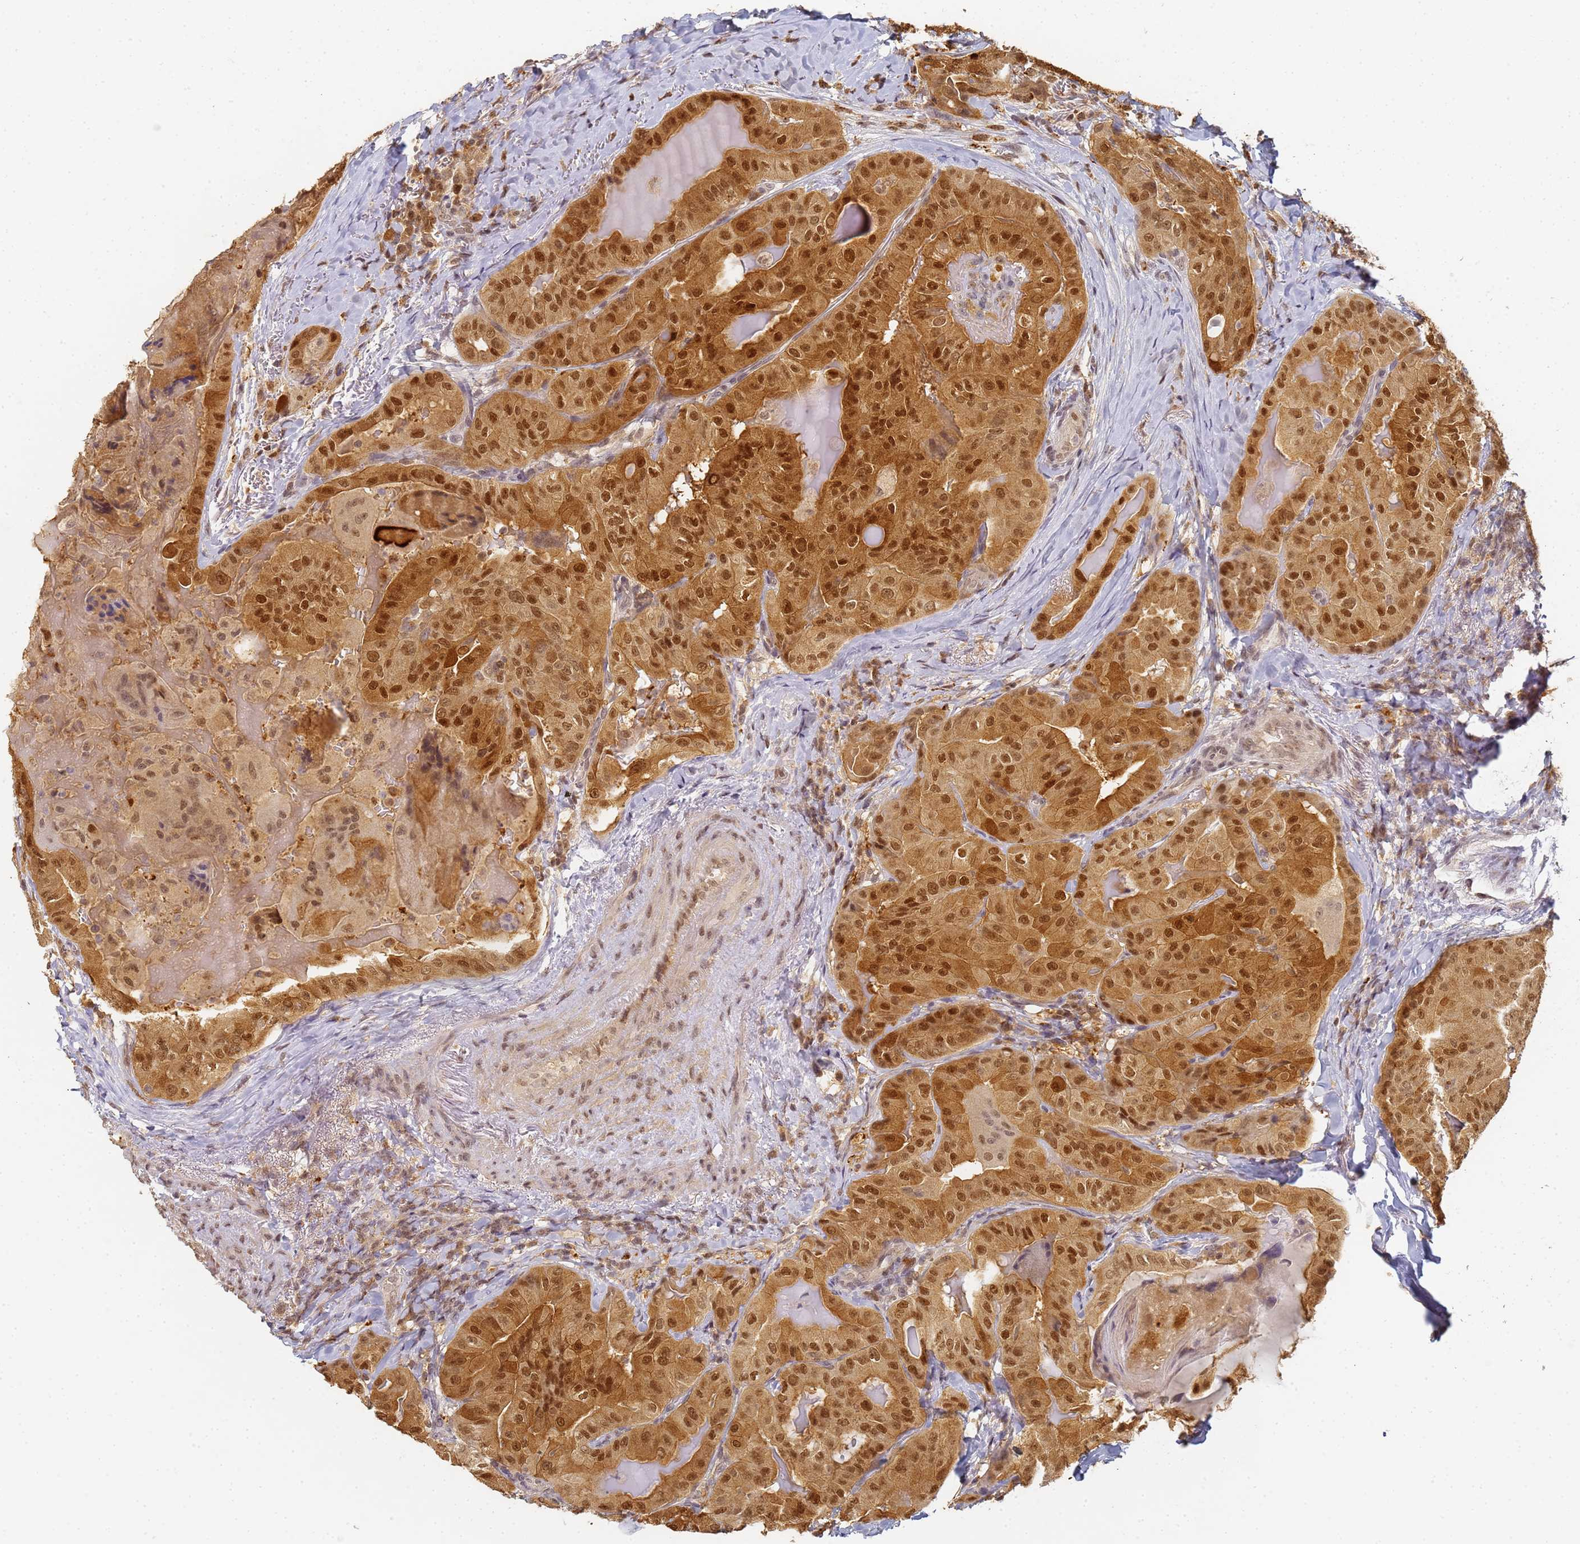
{"staining": {"intensity": "strong", "quantity": ">75%", "location": "cytoplasmic/membranous,nuclear"}, "tissue": "thyroid cancer", "cell_type": "Tumor cells", "image_type": "cancer", "snomed": [{"axis": "morphology", "description": "Papillary adenocarcinoma, NOS"}, {"axis": "topography", "description": "Thyroid gland"}], "caption": "A brown stain highlights strong cytoplasmic/membranous and nuclear positivity of a protein in human thyroid cancer (papillary adenocarcinoma) tumor cells.", "gene": "HMCES", "patient": {"sex": "female", "age": 68}}